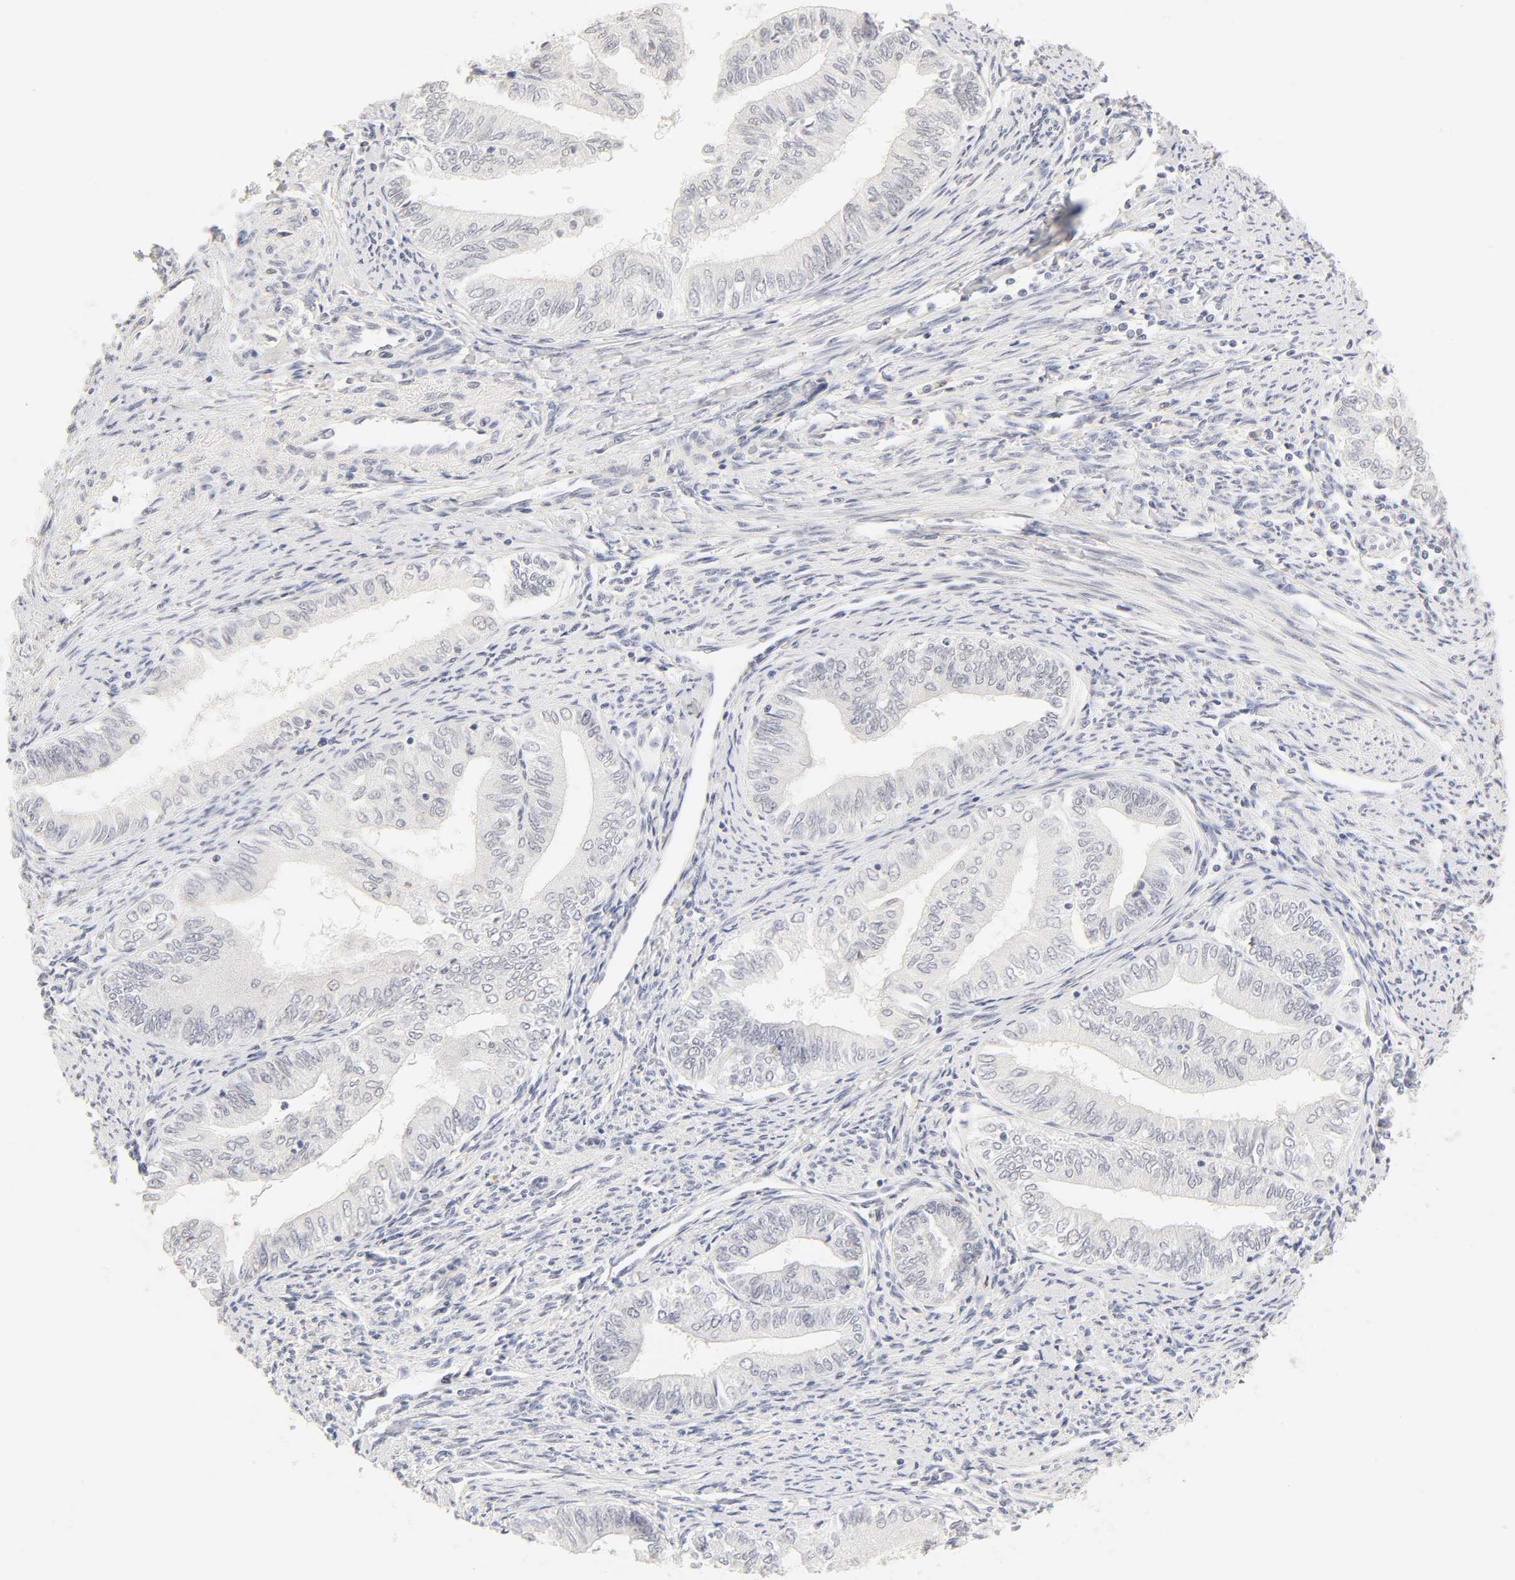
{"staining": {"intensity": "negative", "quantity": "none", "location": "none"}, "tissue": "endometrial cancer", "cell_type": "Tumor cells", "image_type": "cancer", "snomed": [{"axis": "morphology", "description": "Adenocarcinoma, NOS"}, {"axis": "topography", "description": "Endometrium"}], "caption": "DAB (3,3'-diaminobenzidine) immunohistochemical staining of endometrial adenocarcinoma displays no significant staining in tumor cells. (Immunohistochemistry (ihc), brightfield microscopy, high magnification).", "gene": "MNAT1", "patient": {"sex": "female", "age": 66}}